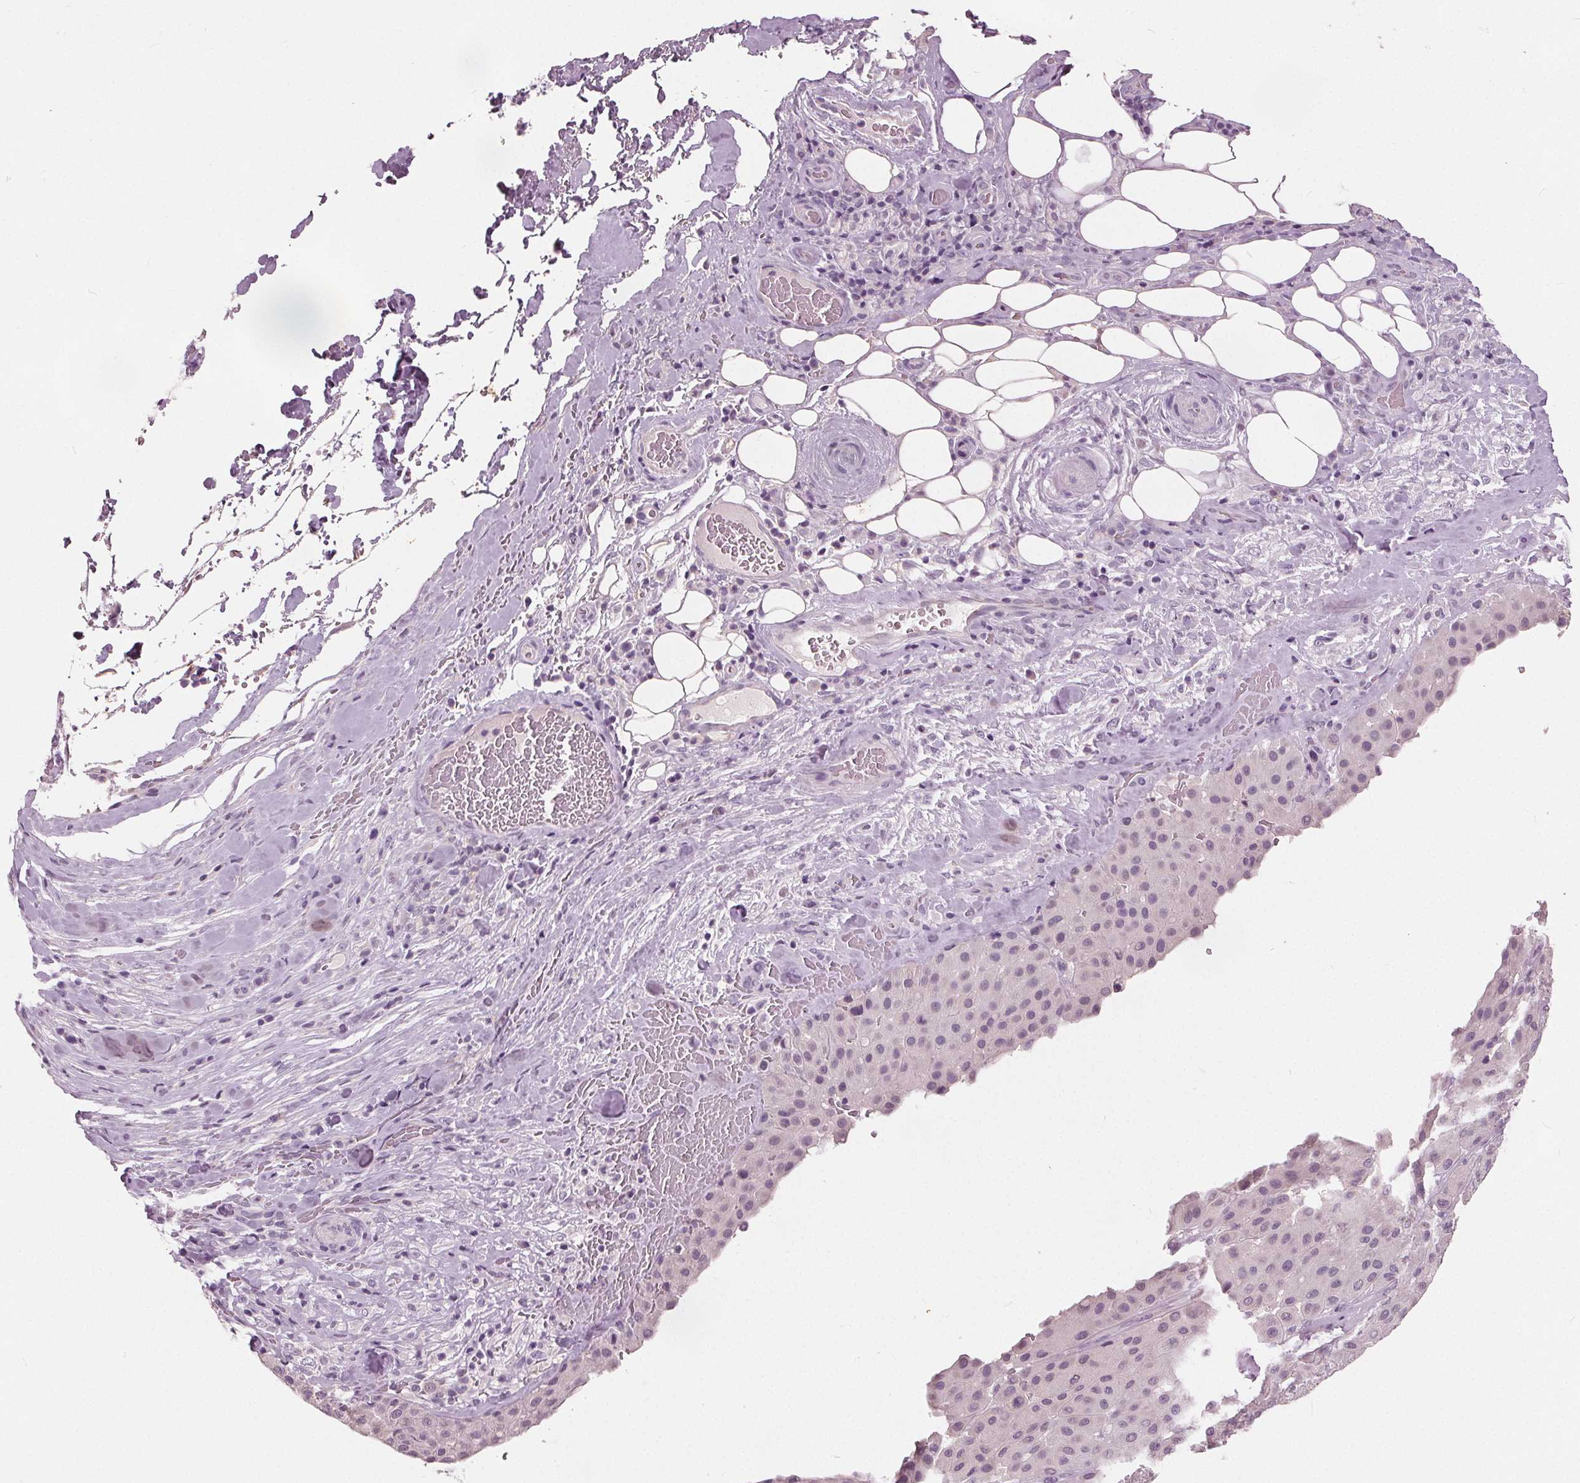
{"staining": {"intensity": "negative", "quantity": "none", "location": "none"}, "tissue": "melanoma", "cell_type": "Tumor cells", "image_type": "cancer", "snomed": [{"axis": "morphology", "description": "Malignant melanoma, Metastatic site"}, {"axis": "topography", "description": "Smooth muscle"}], "caption": "Micrograph shows no significant protein expression in tumor cells of malignant melanoma (metastatic site).", "gene": "TKFC", "patient": {"sex": "male", "age": 41}}